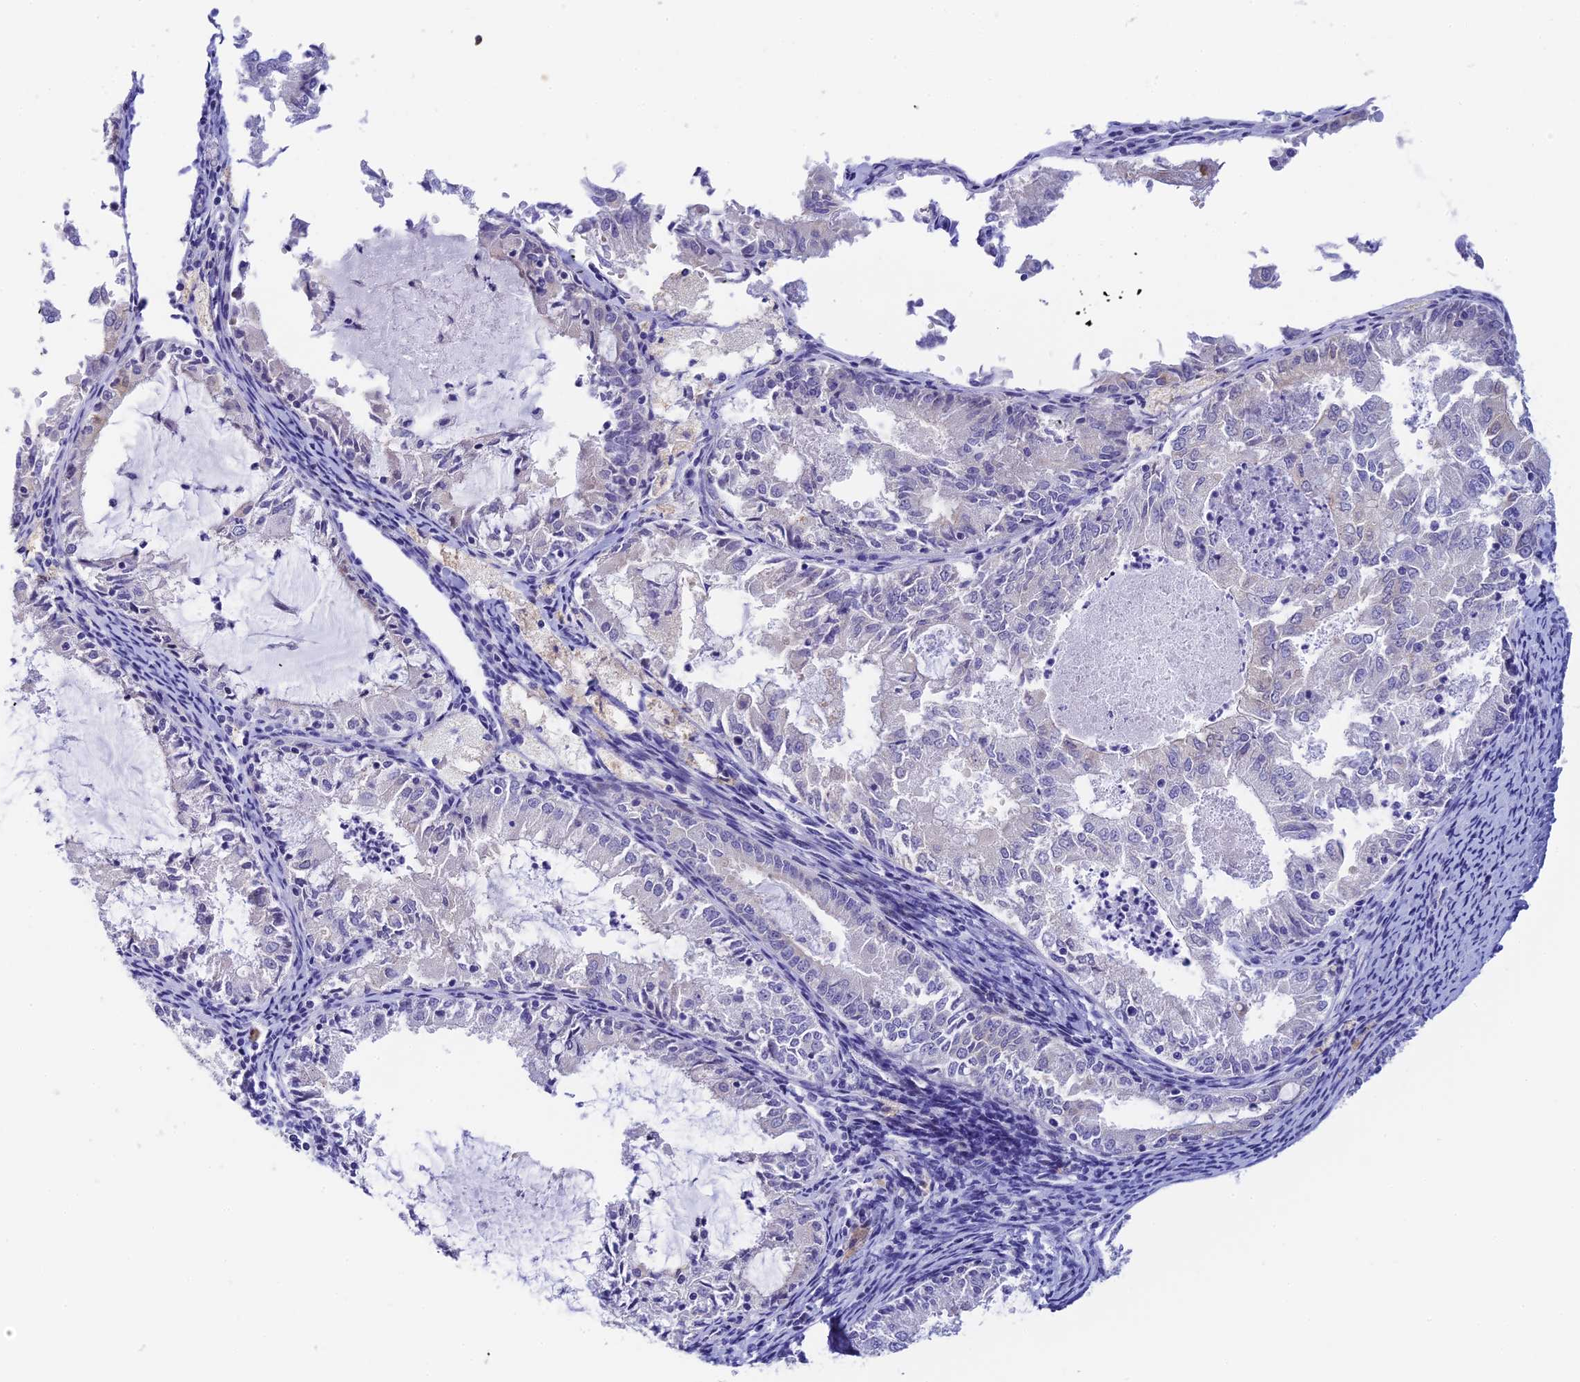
{"staining": {"intensity": "negative", "quantity": "none", "location": "none"}, "tissue": "endometrial cancer", "cell_type": "Tumor cells", "image_type": "cancer", "snomed": [{"axis": "morphology", "description": "Adenocarcinoma, NOS"}, {"axis": "topography", "description": "Endometrium"}], "caption": "Protein analysis of endometrial adenocarcinoma demonstrates no significant positivity in tumor cells.", "gene": "RASGEF1B", "patient": {"sex": "female", "age": 57}}